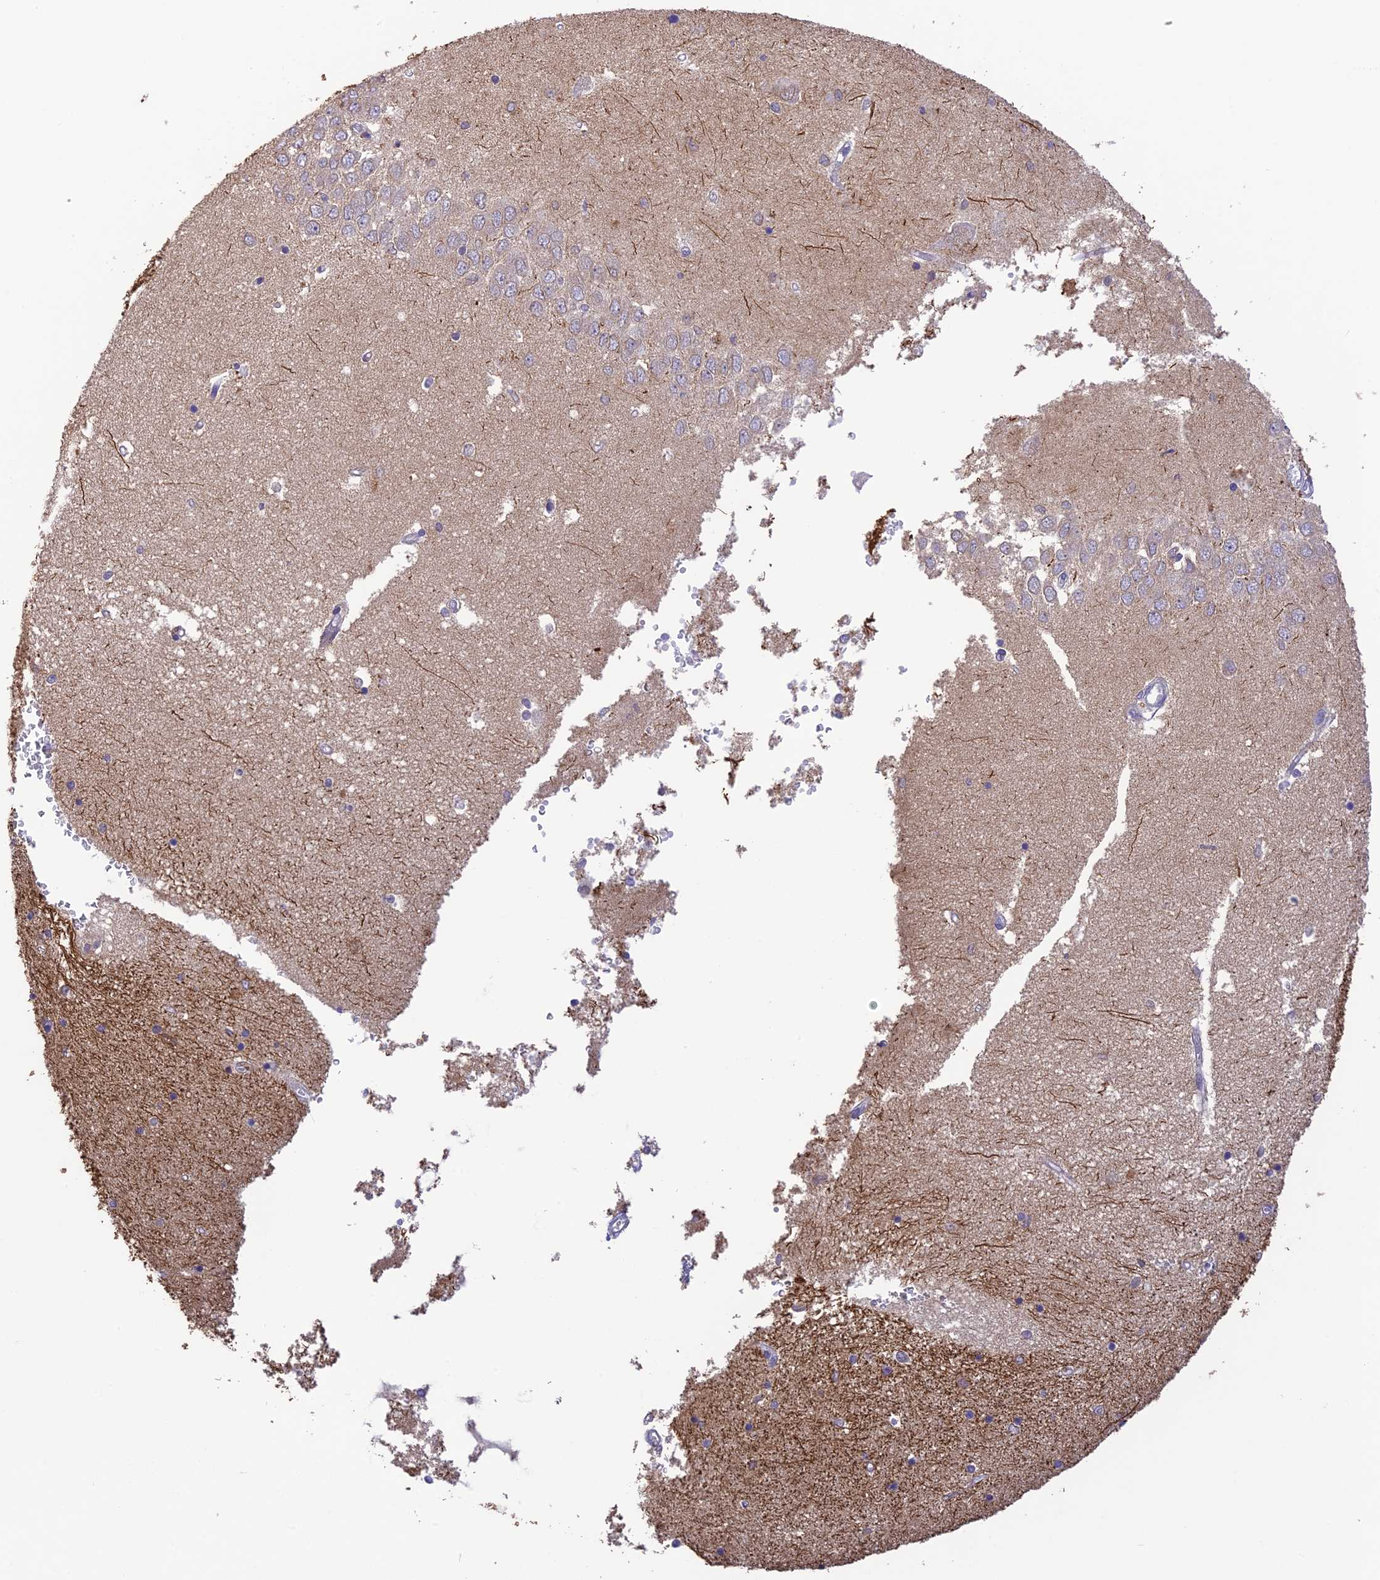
{"staining": {"intensity": "negative", "quantity": "none", "location": "none"}, "tissue": "hippocampus", "cell_type": "Glial cells", "image_type": "normal", "snomed": [{"axis": "morphology", "description": "Normal tissue, NOS"}, {"axis": "topography", "description": "Hippocampus"}], "caption": "A high-resolution histopathology image shows immunohistochemistry (IHC) staining of normal hippocampus, which demonstrates no significant expression in glial cells.", "gene": "BMT2", "patient": {"sex": "male", "age": 45}}